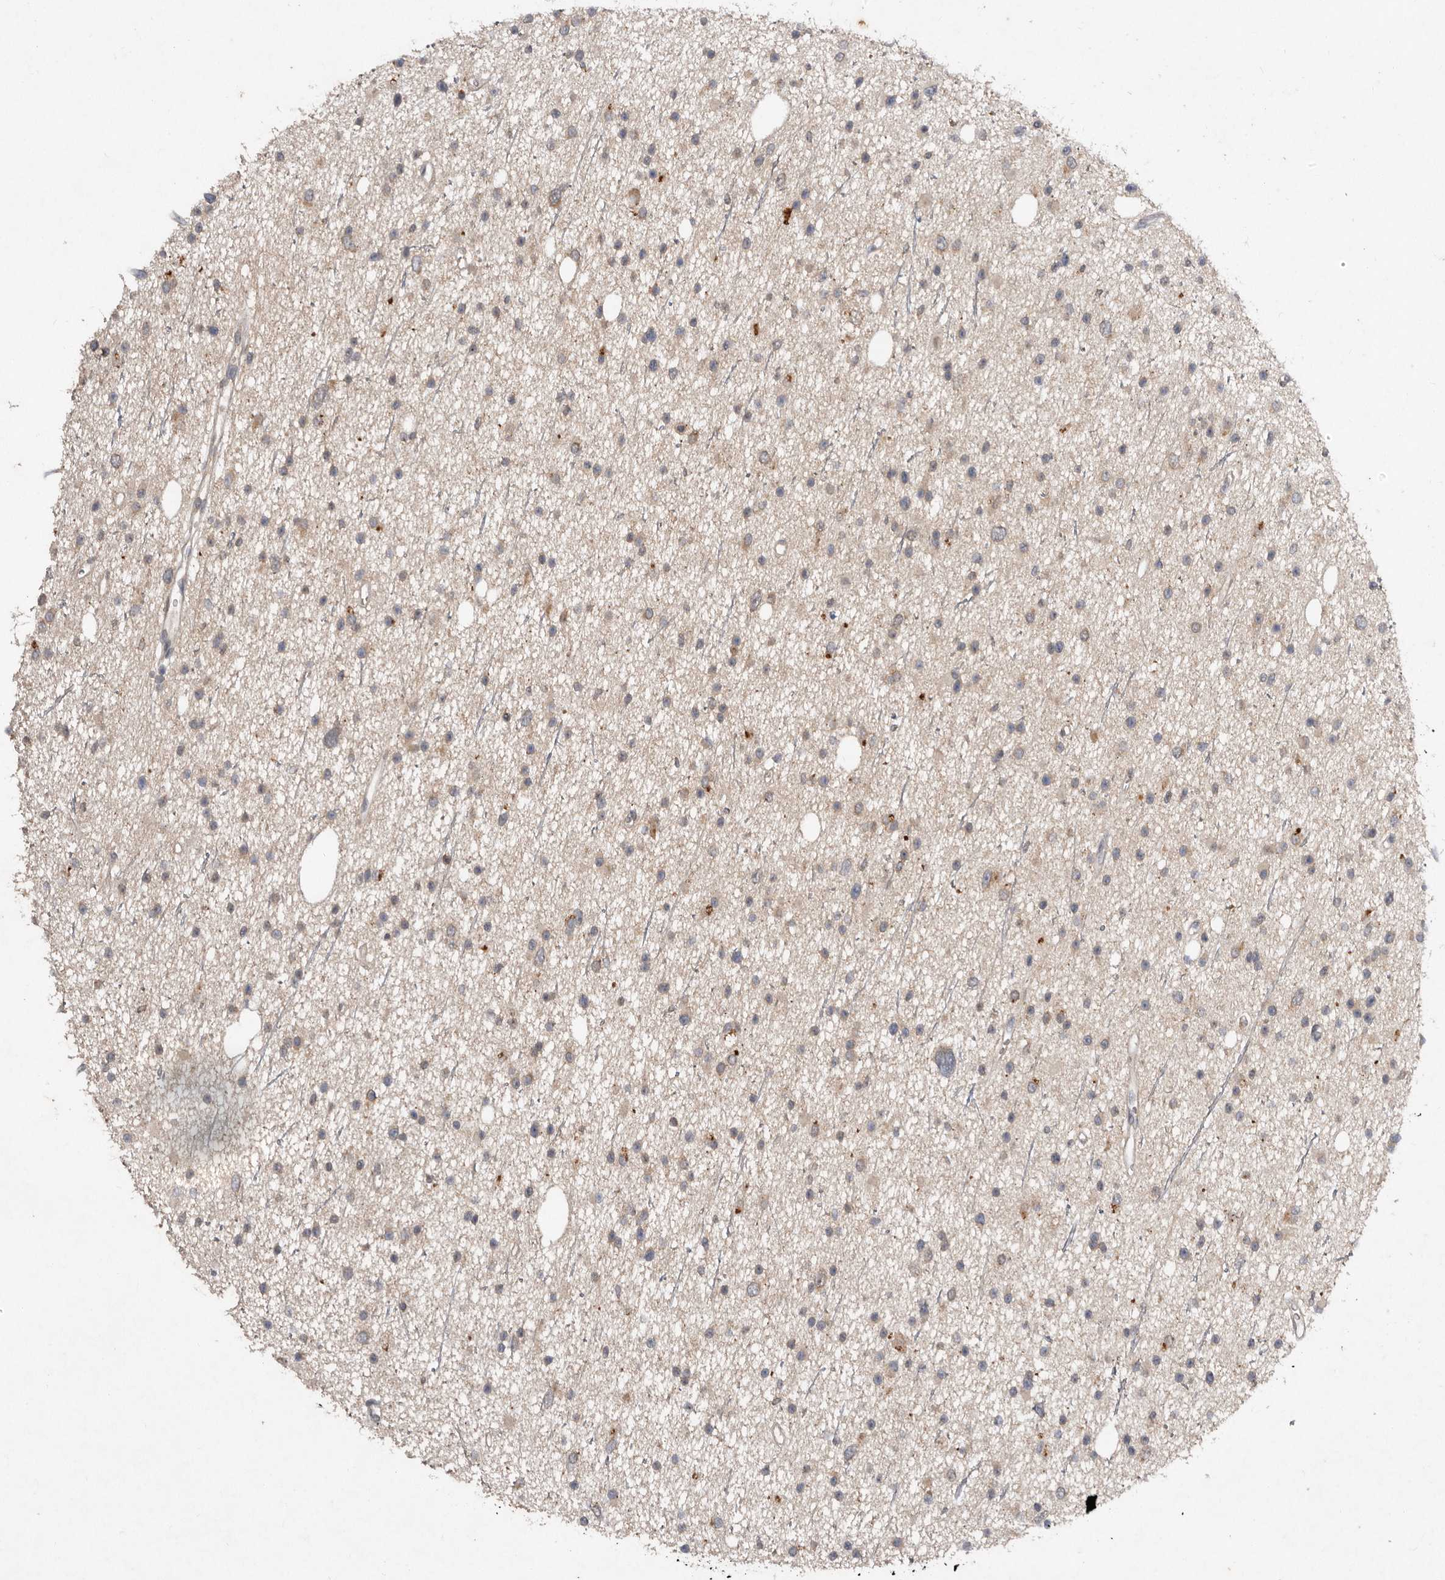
{"staining": {"intensity": "weak", "quantity": "25%-75%", "location": "cytoplasmic/membranous"}, "tissue": "glioma", "cell_type": "Tumor cells", "image_type": "cancer", "snomed": [{"axis": "morphology", "description": "Glioma, malignant, Low grade"}, {"axis": "topography", "description": "Cerebral cortex"}], "caption": "An immunohistochemistry histopathology image of neoplastic tissue is shown. Protein staining in brown shows weak cytoplasmic/membranous positivity in glioma within tumor cells.", "gene": "EDEM1", "patient": {"sex": "female", "age": 39}}